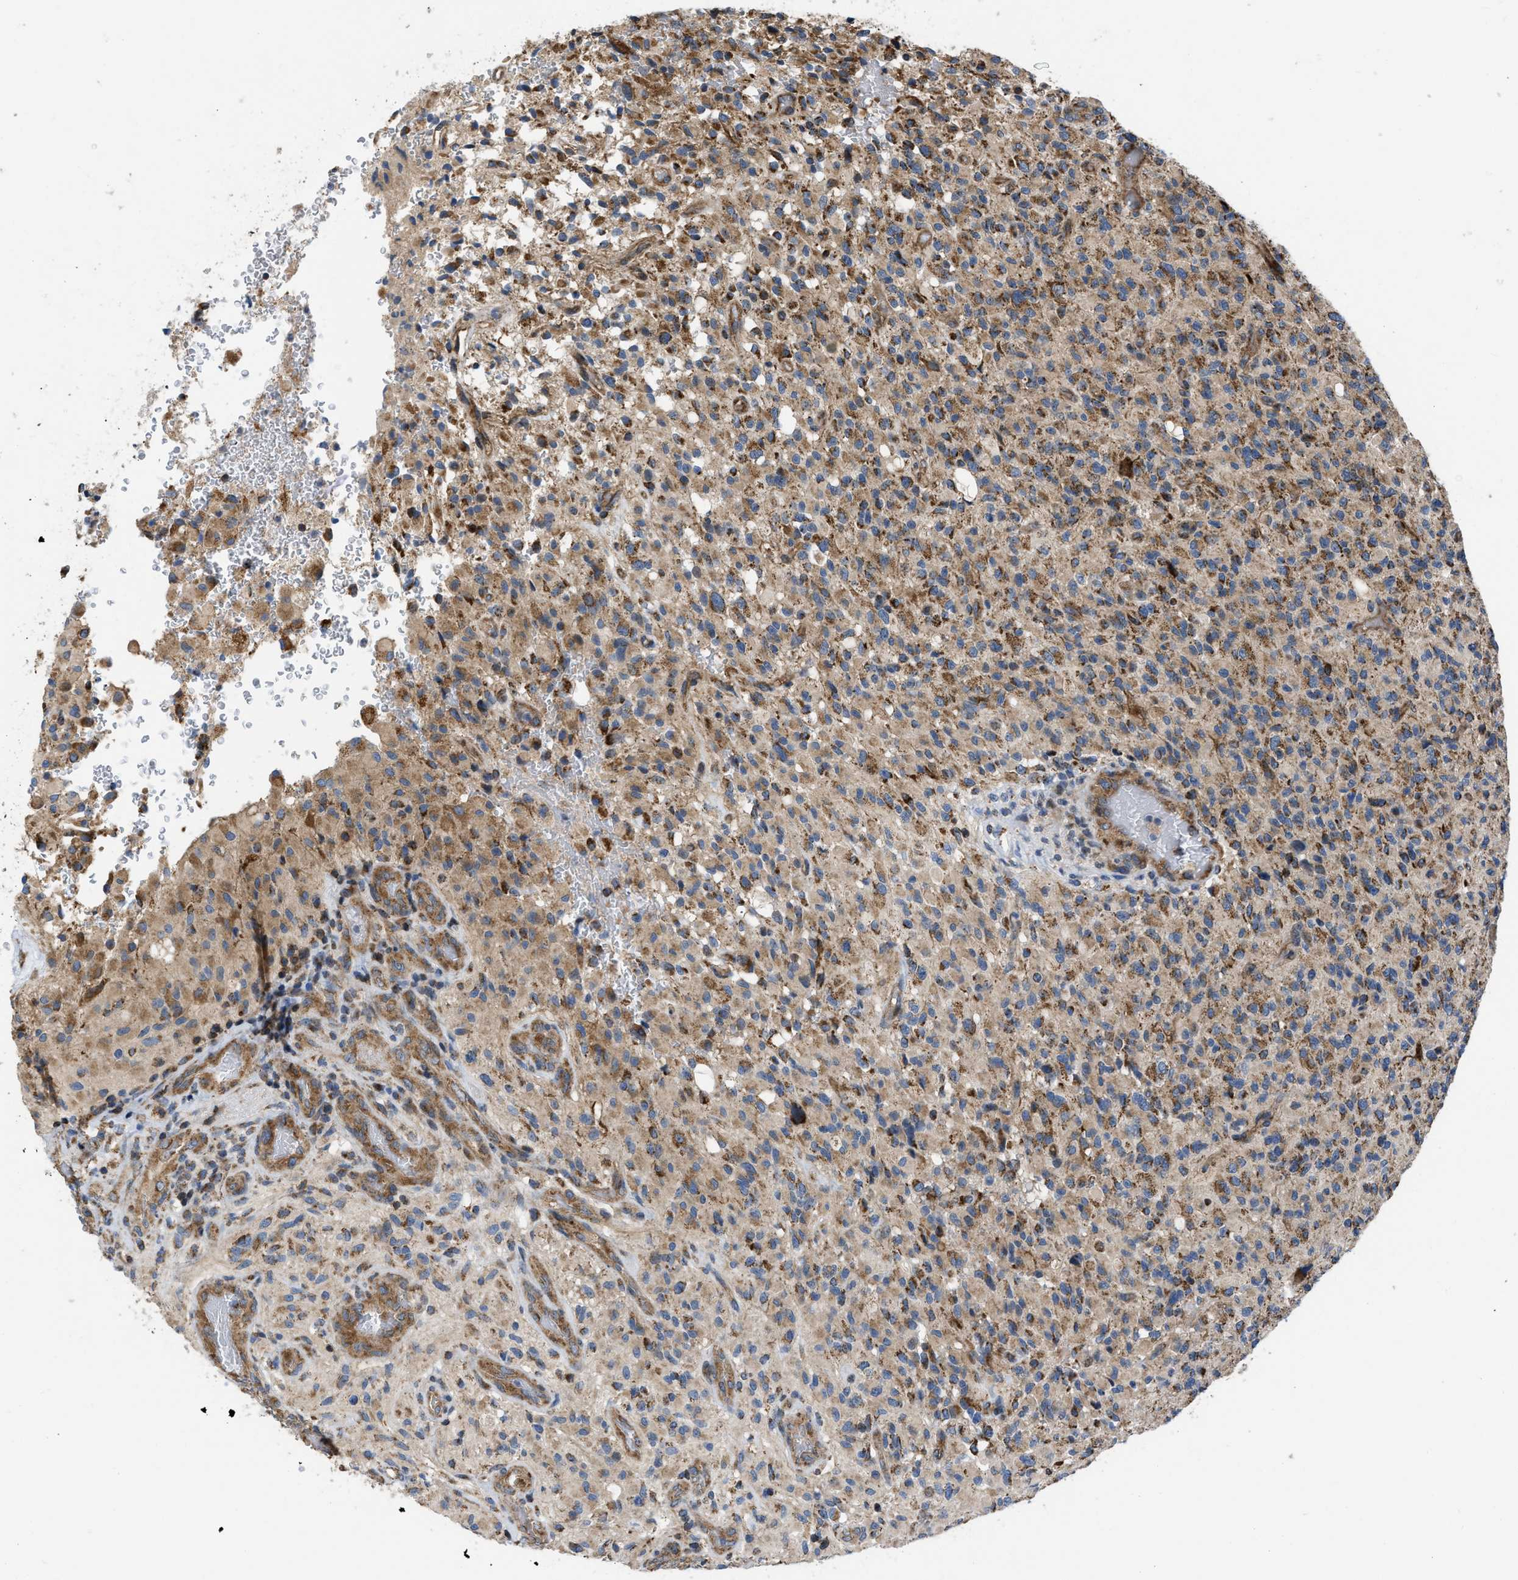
{"staining": {"intensity": "moderate", "quantity": ">75%", "location": "cytoplasmic/membranous"}, "tissue": "glioma", "cell_type": "Tumor cells", "image_type": "cancer", "snomed": [{"axis": "morphology", "description": "Glioma, malignant, High grade"}, {"axis": "topography", "description": "Brain"}], "caption": "Moderate cytoplasmic/membranous expression for a protein is identified in approximately >75% of tumor cells of glioma using immunohistochemistry (IHC).", "gene": "OPTN", "patient": {"sex": "male", "age": 71}}